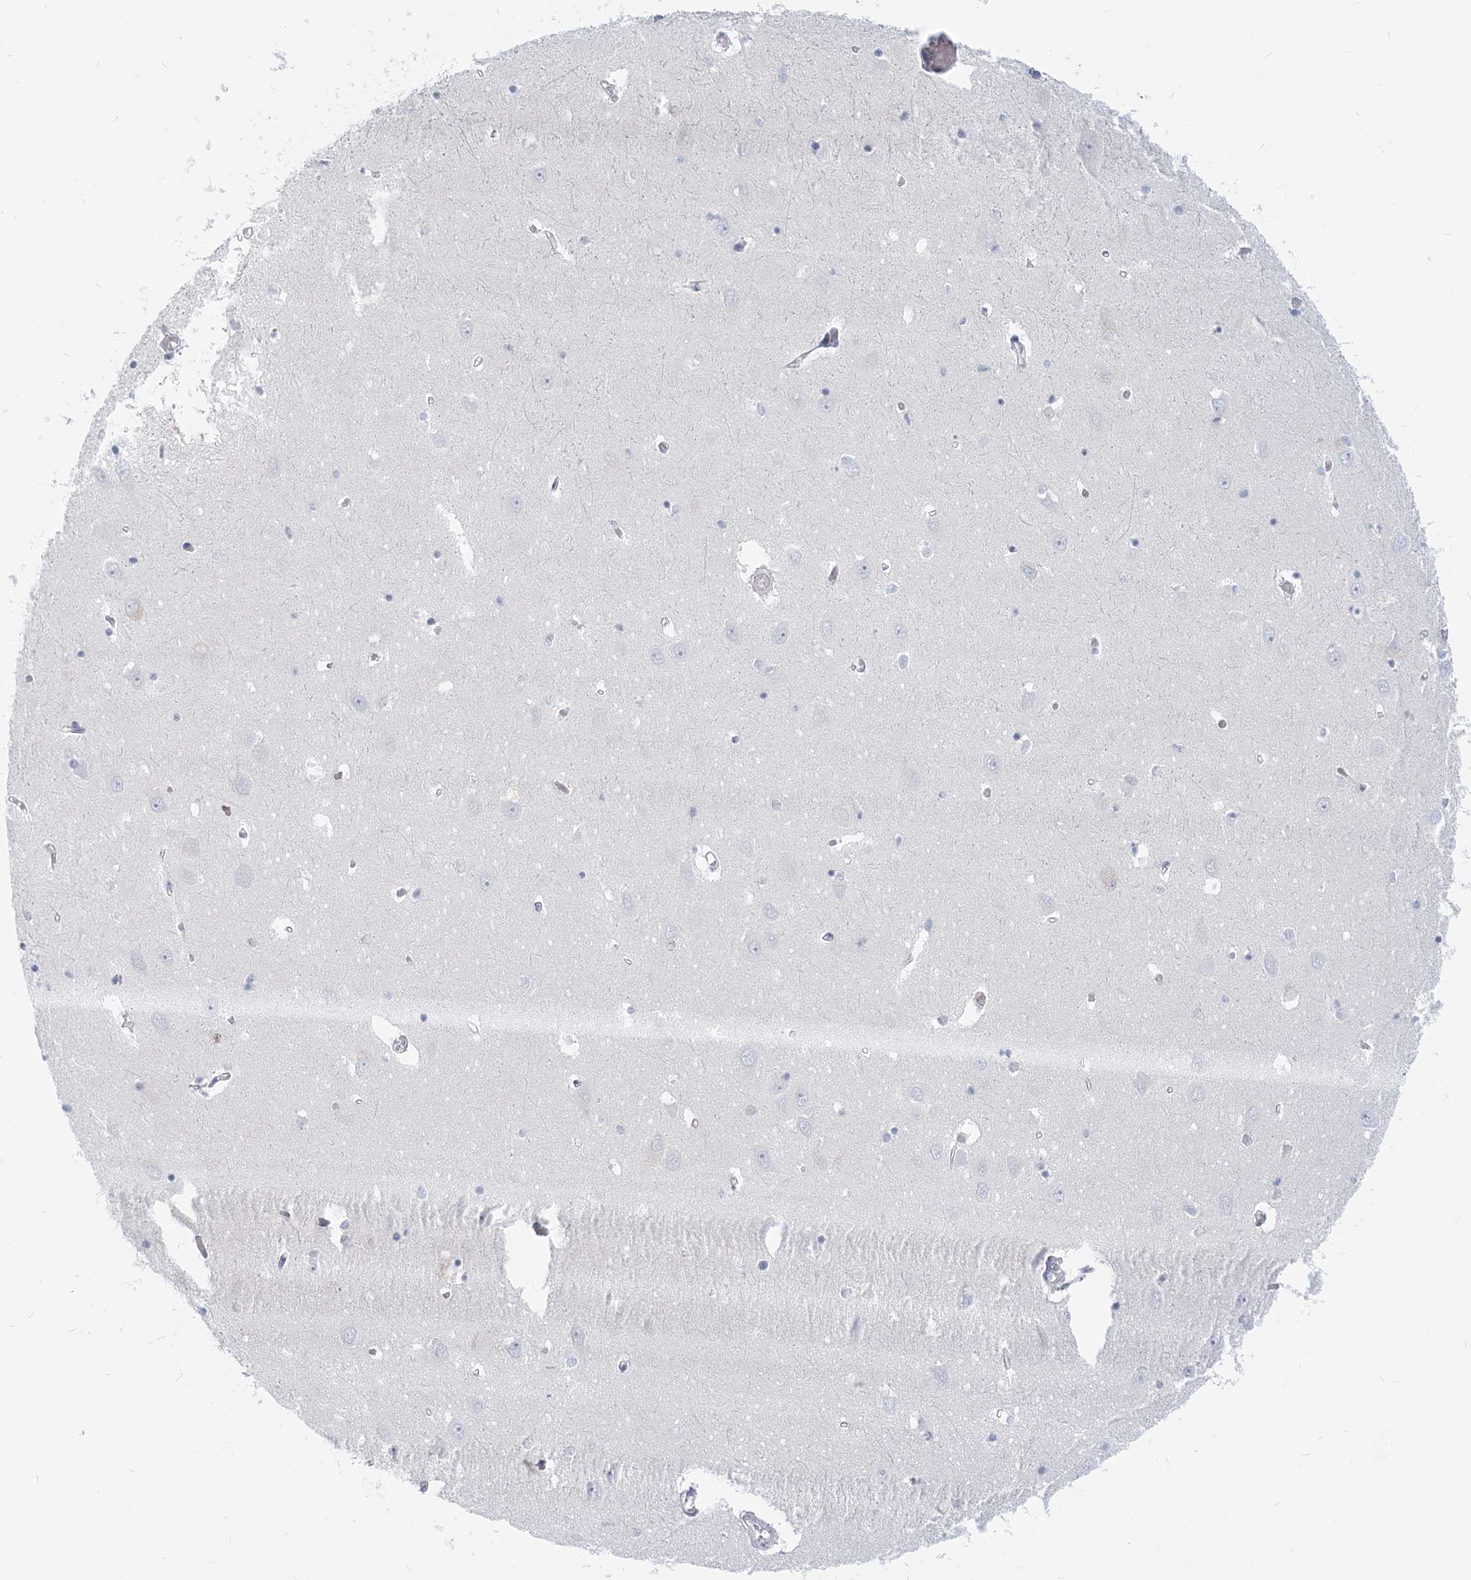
{"staining": {"intensity": "negative", "quantity": "none", "location": "none"}, "tissue": "hippocampus", "cell_type": "Glial cells", "image_type": "normal", "snomed": [{"axis": "morphology", "description": "Normal tissue, NOS"}, {"axis": "topography", "description": "Hippocampus"}], "caption": "Immunohistochemical staining of unremarkable hippocampus reveals no significant staining in glial cells. The staining is performed using DAB brown chromogen with nuclei counter-stained in using hematoxylin.", "gene": "GMPPA", "patient": {"sex": "male", "age": 70}}